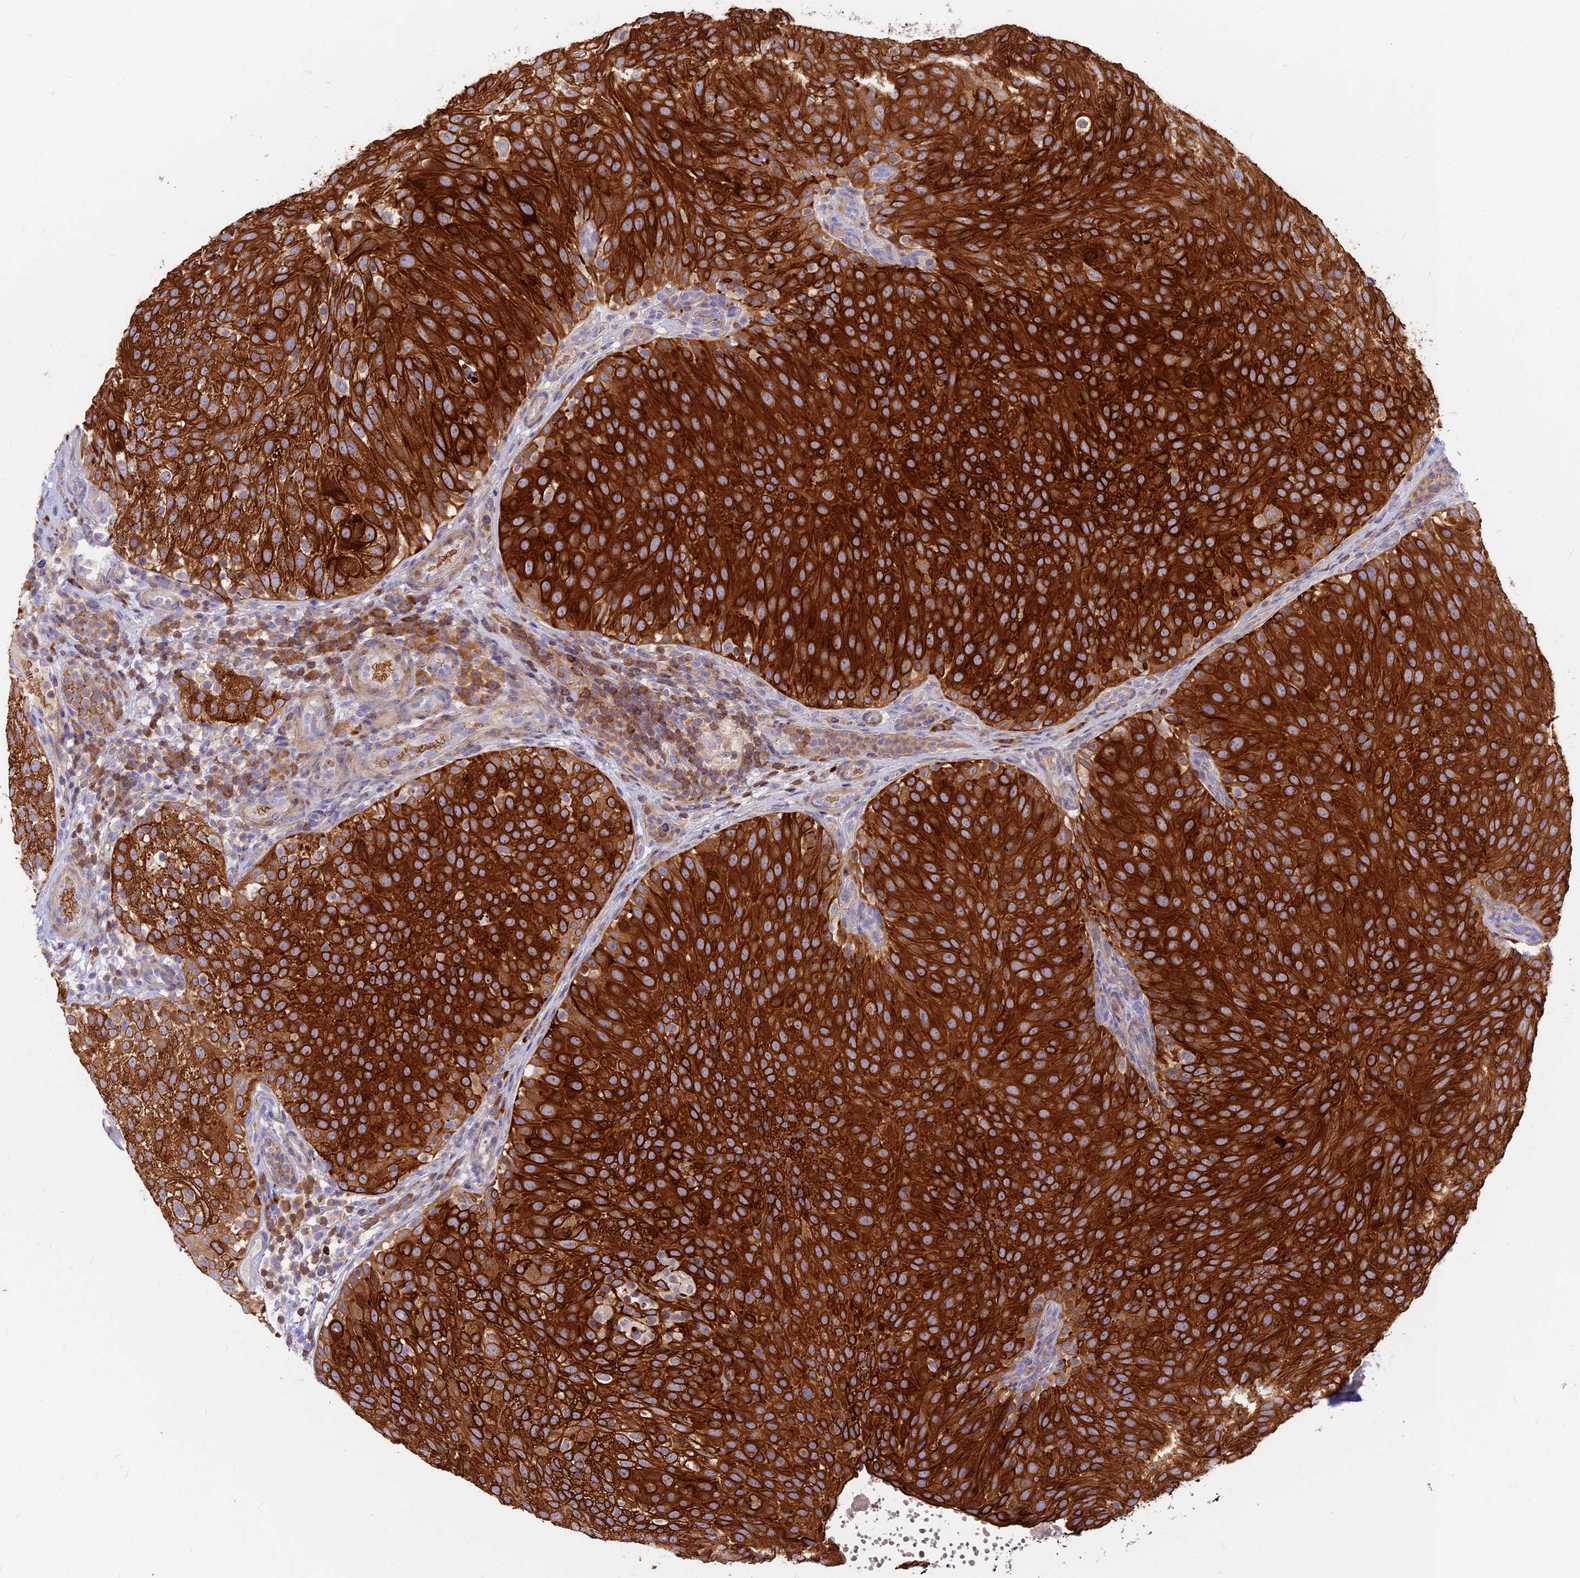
{"staining": {"intensity": "strong", "quantity": ">75%", "location": "cytoplasmic/membranous"}, "tissue": "urothelial cancer", "cell_type": "Tumor cells", "image_type": "cancer", "snomed": [{"axis": "morphology", "description": "Urothelial carcinoma, Low grade"}, {"axis": "topography", "description": "Urinary bladder"}], "caption": "DAB immunohistochemical staining of urothelial carcinoma (low-grade) displays strong cytoplasmic/membranous protein expression in about >75% of tumor cells.", "gene": "DENND2D", "patient": {"sex": "male", "age": 78}}